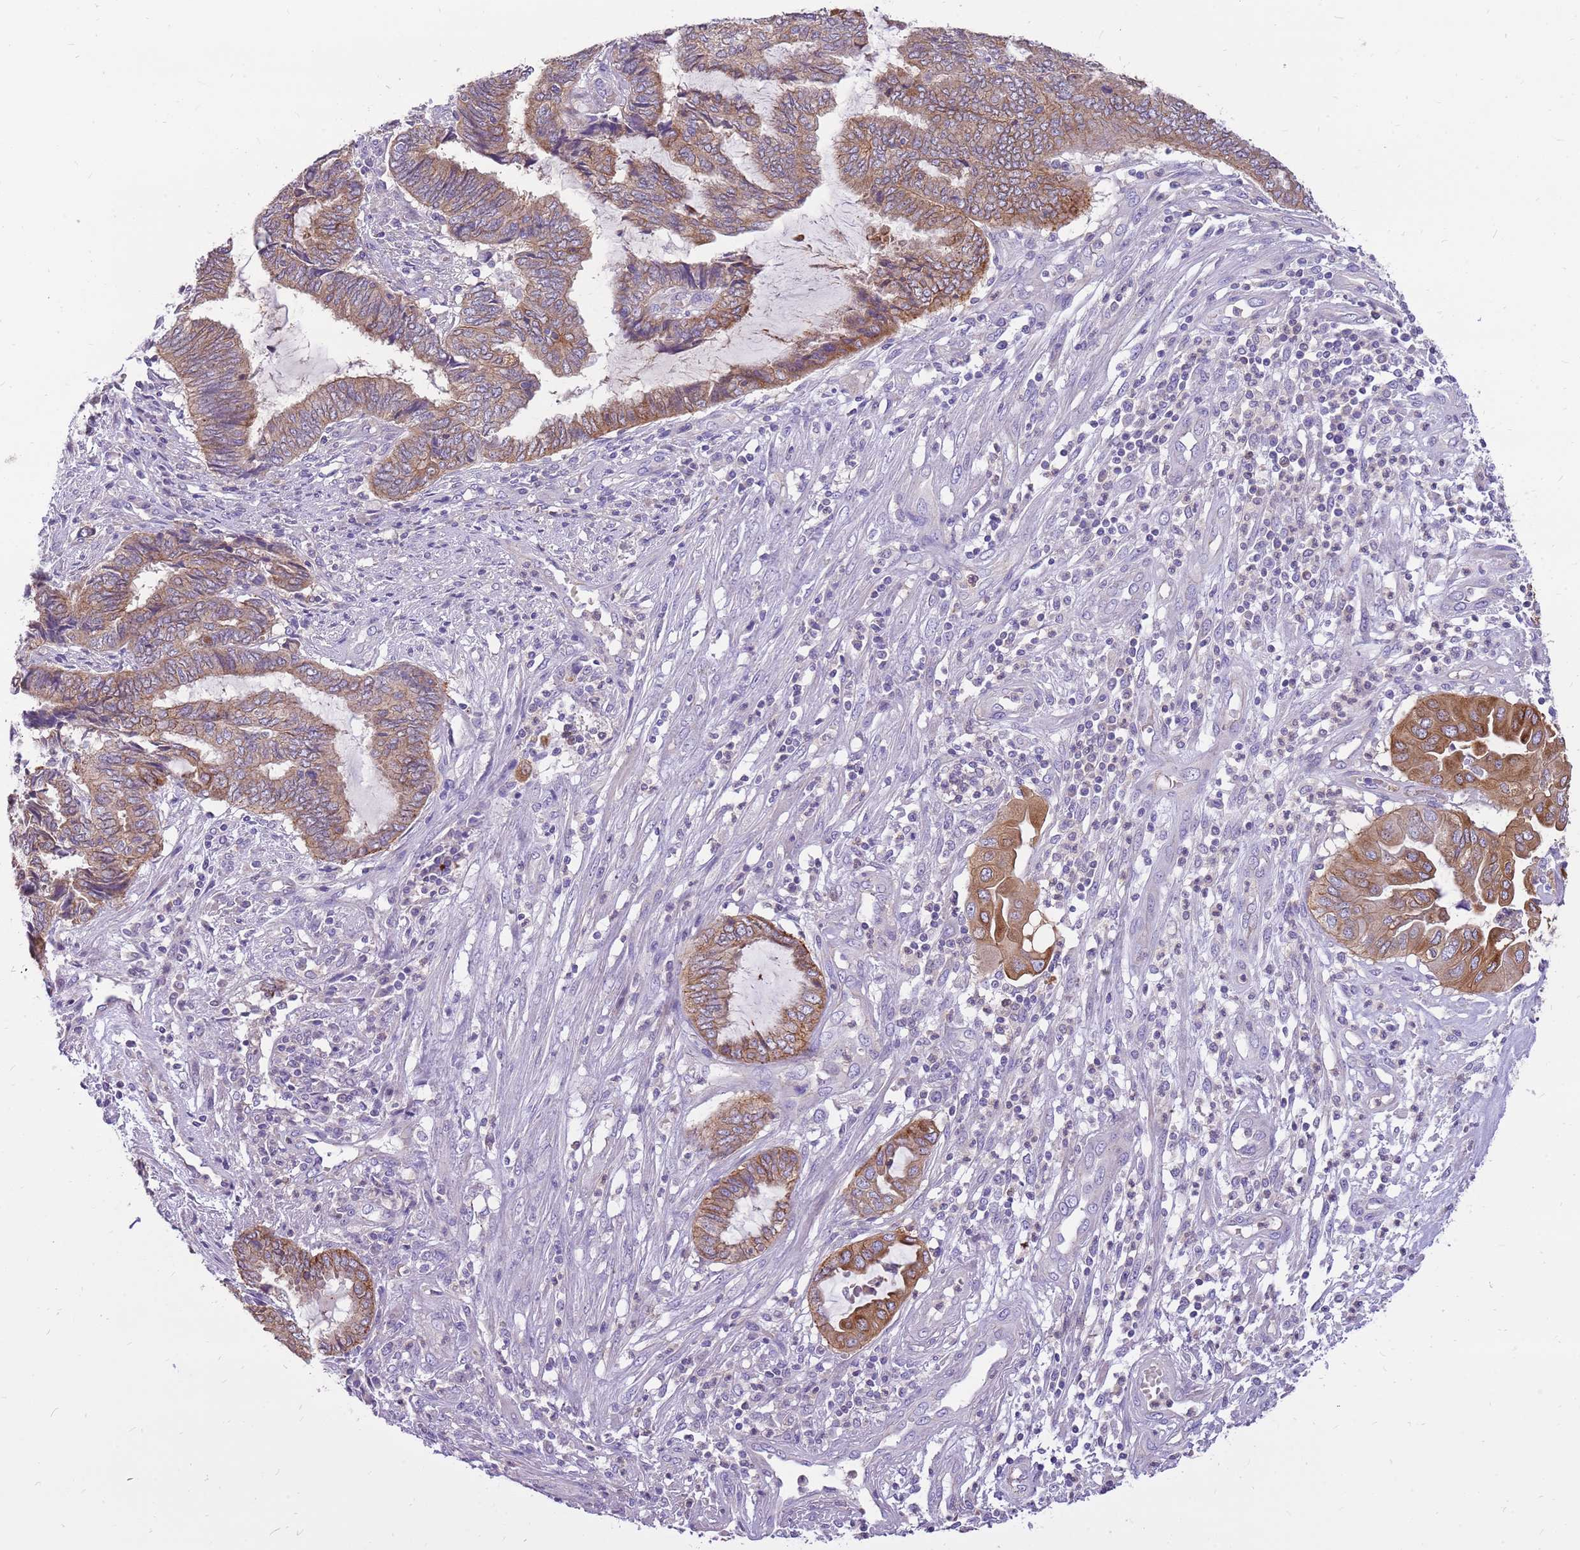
{"staining": {"intensity": "moderate", "quantity": ">75%", "location": "cytoplasmic/membranous"}, "tissue": "endometrial cancer", "cell_type": "Tumor cells", "image_type": "cancer", "snomed": [{"axis": "morphology", "description": "Adenocarcinoma, NOS"}, {"axis": "topography", "description": "Uterus"}, {"axis": "topography", "description": "Endometrium"}], "caption": "IHC of endometrial cancer demonstrates medium levels of moderate cytoplasmic/membranous expression in approximately >75% of tumor cells. (DAB (3,3'-diaminobenzidine) IHC with brightfield microscopy, high magnification).", "gene": "WDR90", "patient": {"sex": "female", "age": 70}}